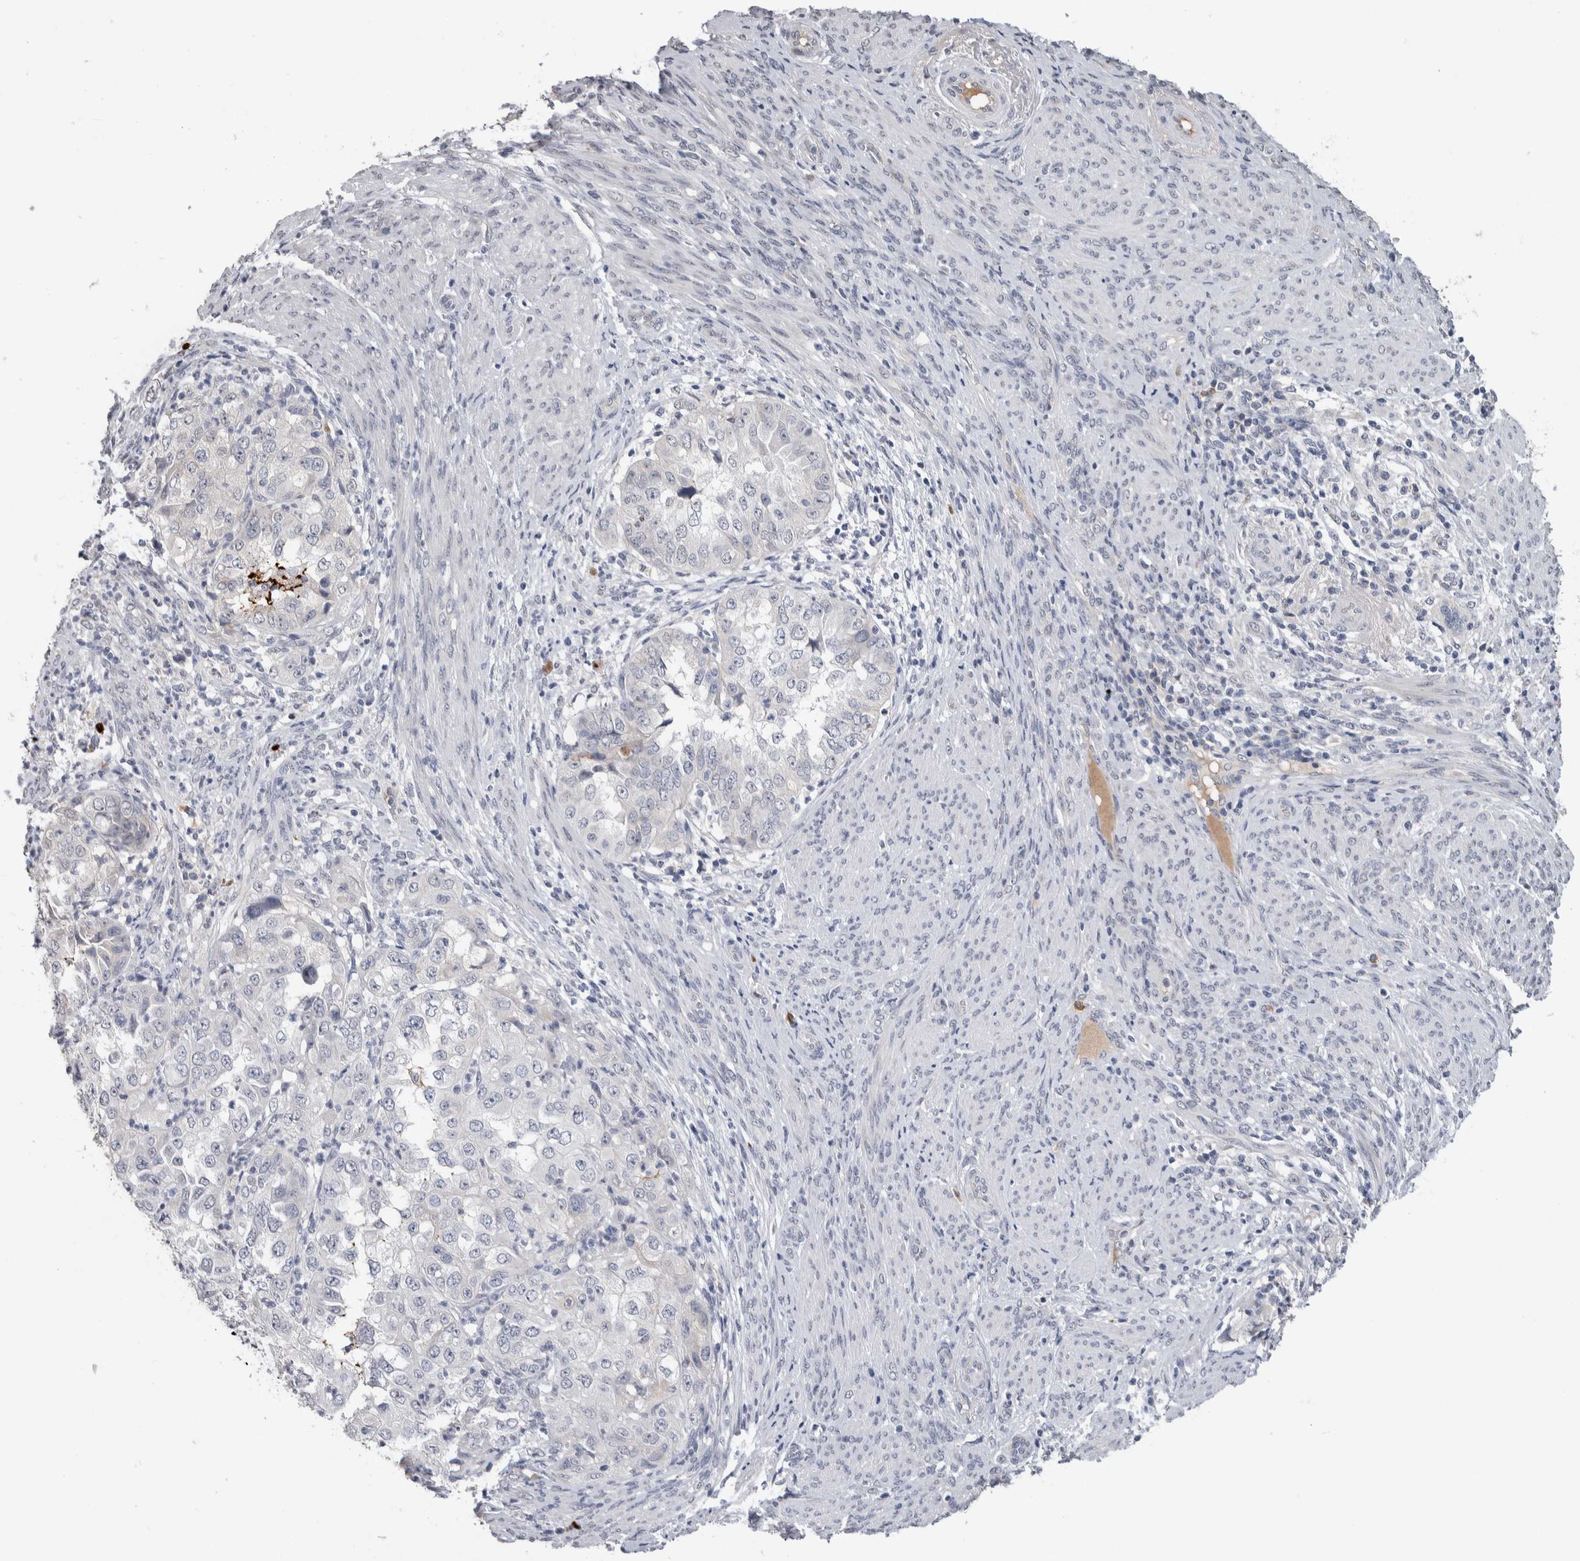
{"staining": {"intensity": "negative", "quantity": "none", "location": "none"}, "tissue": "endometrial cancer", "cell_type": "Tumor cells", "image_type": "cancer", "snomed": [{"axis": "morphology", "description": "Adenocarcinoma, NOS"}, {"axis": "topography", "description": "Endometrium"}], "caption": "A histopathology image of human endometrial cancer (adenocarcinoma) is negative for staining in tumor cells.", "gene": "TMEM102", "patient": {"sex": "female", "age": 85}}